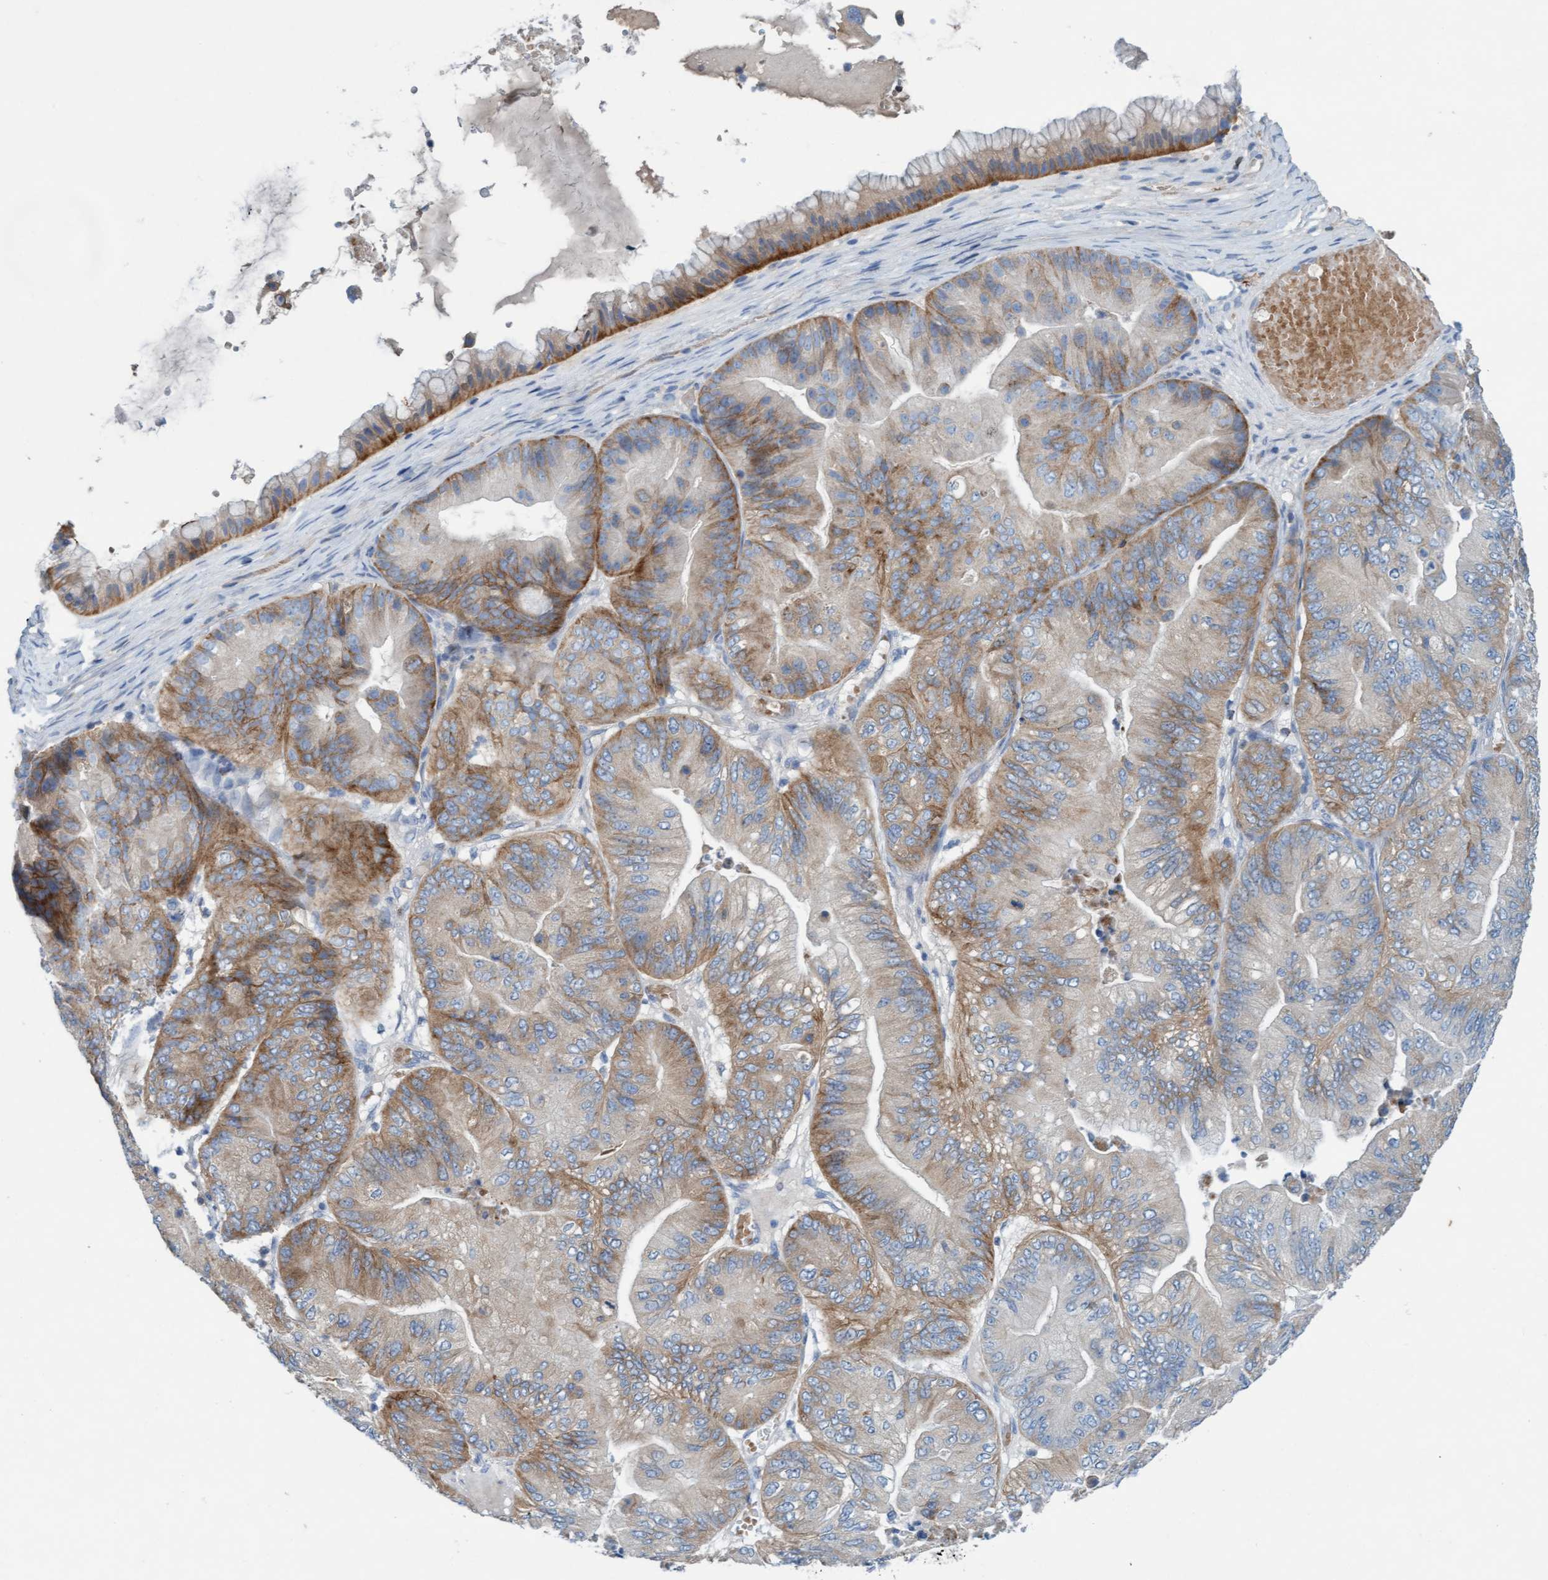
{"staining": {"intensity": "moderate", "quantity": ">75%", "location": "cytoplasmic/membranous"}, "tissue": "ovarian cancer", "cell_type": "Tumor cells", "image_type": "cancer", "snomed": [{"axis": "morphology", "description": "Cystadenocarcinoma, mucinous, NOS"}, {"axis": "topography", "description": "Ovary"}], "caption": "Brown immunohistochemical staining in human mucinous cystadenocarcinoma (ovarian) reveals moderate cytoplasmic/membranous staining in about >75% of tumor cells. (Stains: DAB in brown, nuclei in blue, Microscopy: brightfield microscopy at high magnification).", "gene": "SIGIRR", "patient": {"sex": "female", "age": 61}}